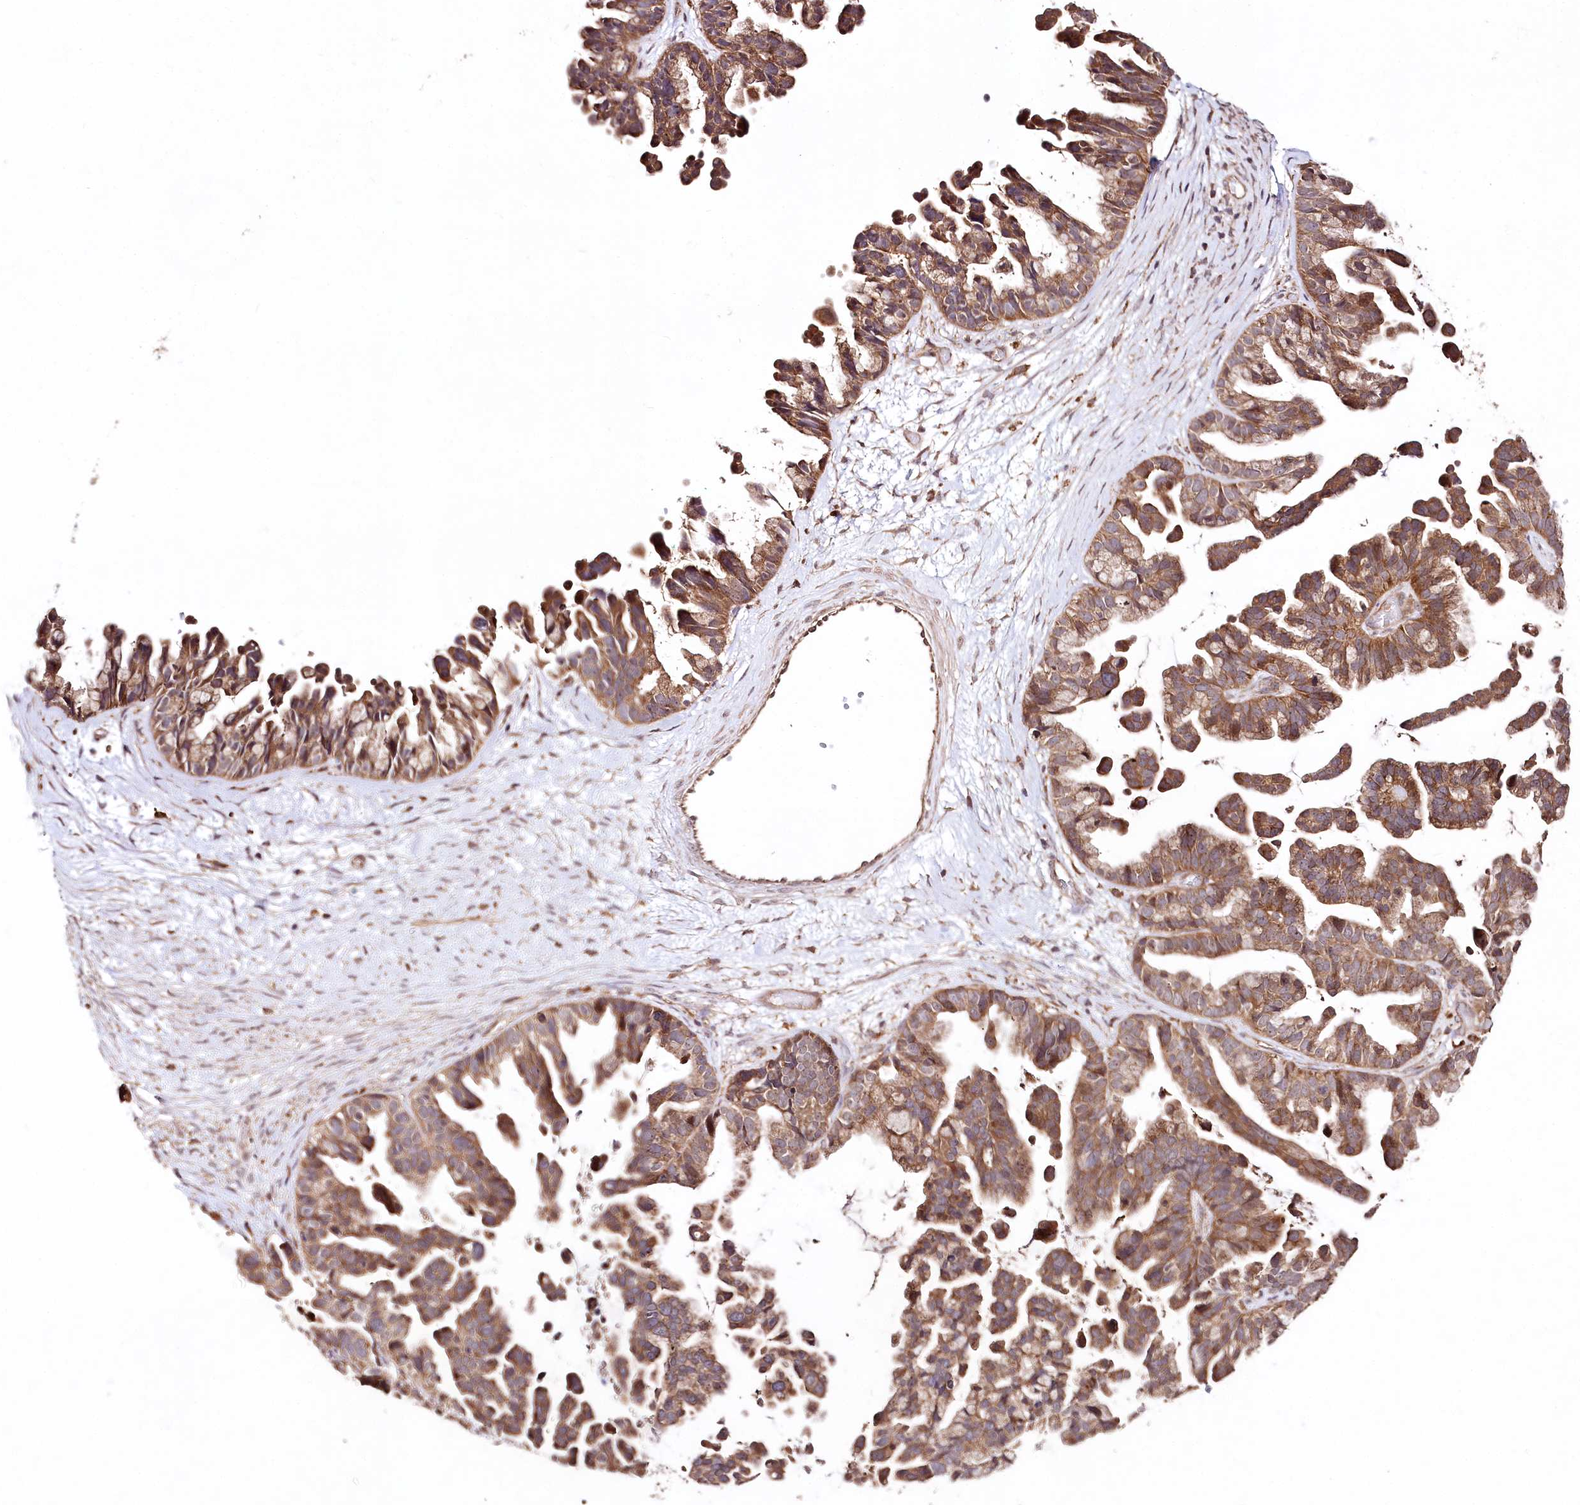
{"staining": {"intensity": "moderate", "quantity": ">75%", "location": "cytoplasmic/membranous"}, "tissue": "ovarian cancer", "cell_type": "Tumor cells", "image_type": "cancer", "snomed": [{"axis": "morphology", "description": "Cystadenocarcinoma, serous, NOS"}, {"axis": "topography", "description": "Ovary"}], "caption": "This micrograph displays ovarian serous cystadenocarcinoma stained with immunohistochemistry to label a protein in brown. The cytoplasmic/membranous of tumor cells show moderate positivity for the protein. Nuclei are counter-stained blue.", "gene": "DMXL1", "patient": {"sex": "female", "age": 56}}